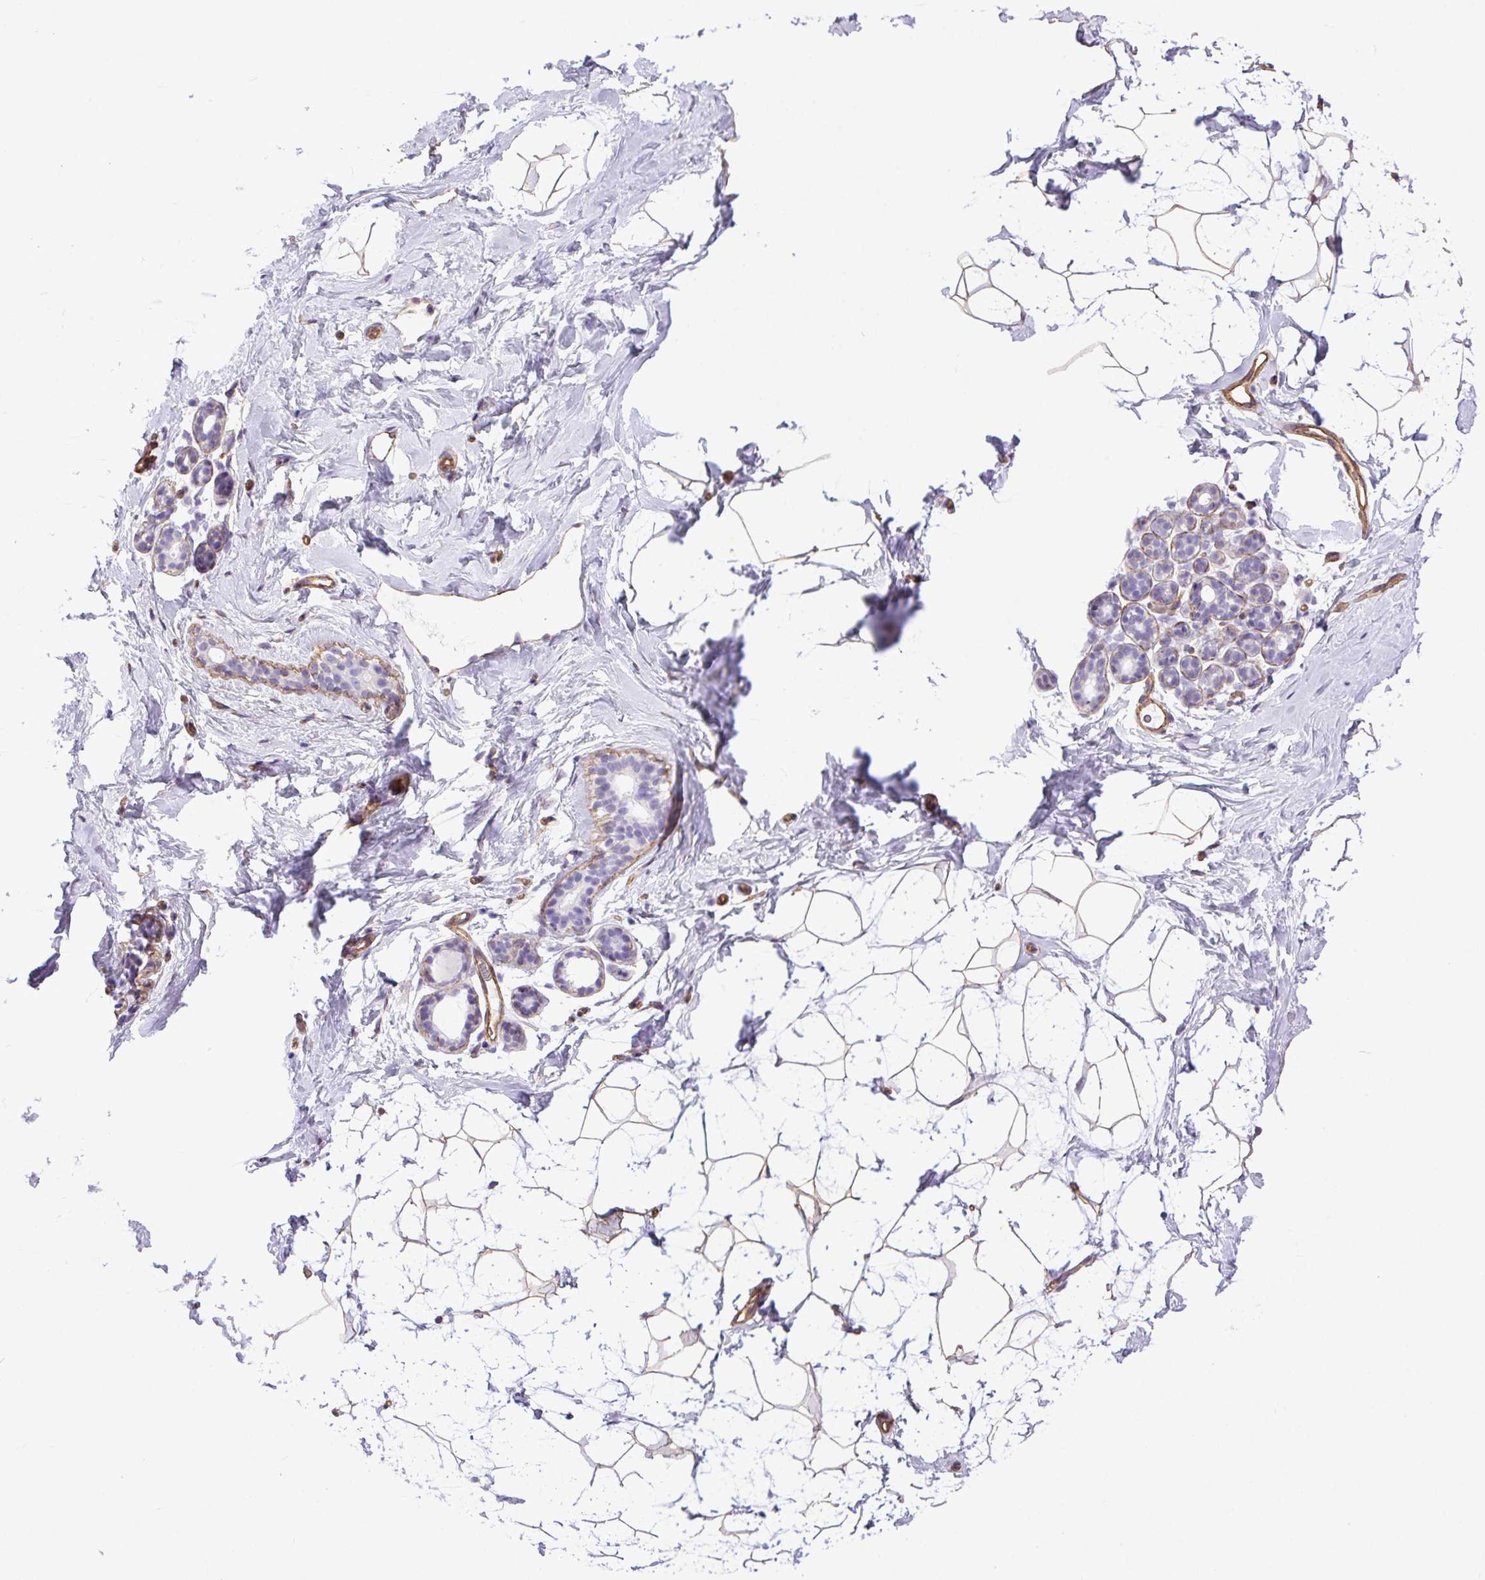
{"staining": {"intensity": "weak", "quantity": ">75%", "location": "cytoplasmic/membranous"}, "tissue": "breast", "cell_type": "Adipocytes", "image_type": "normal", "snomed": [{"axis": "morphology", "description": "Normal tissue, NOS"}, {"axis": "topography", "description": "Breast"}], "caption": "Unremarkable breast displays weak cytoplasmic/membranous expression in approximately >75% of adipocytes.", "gene": "SHCBP1L", "patient": {"sex": "female", "age": 32}}